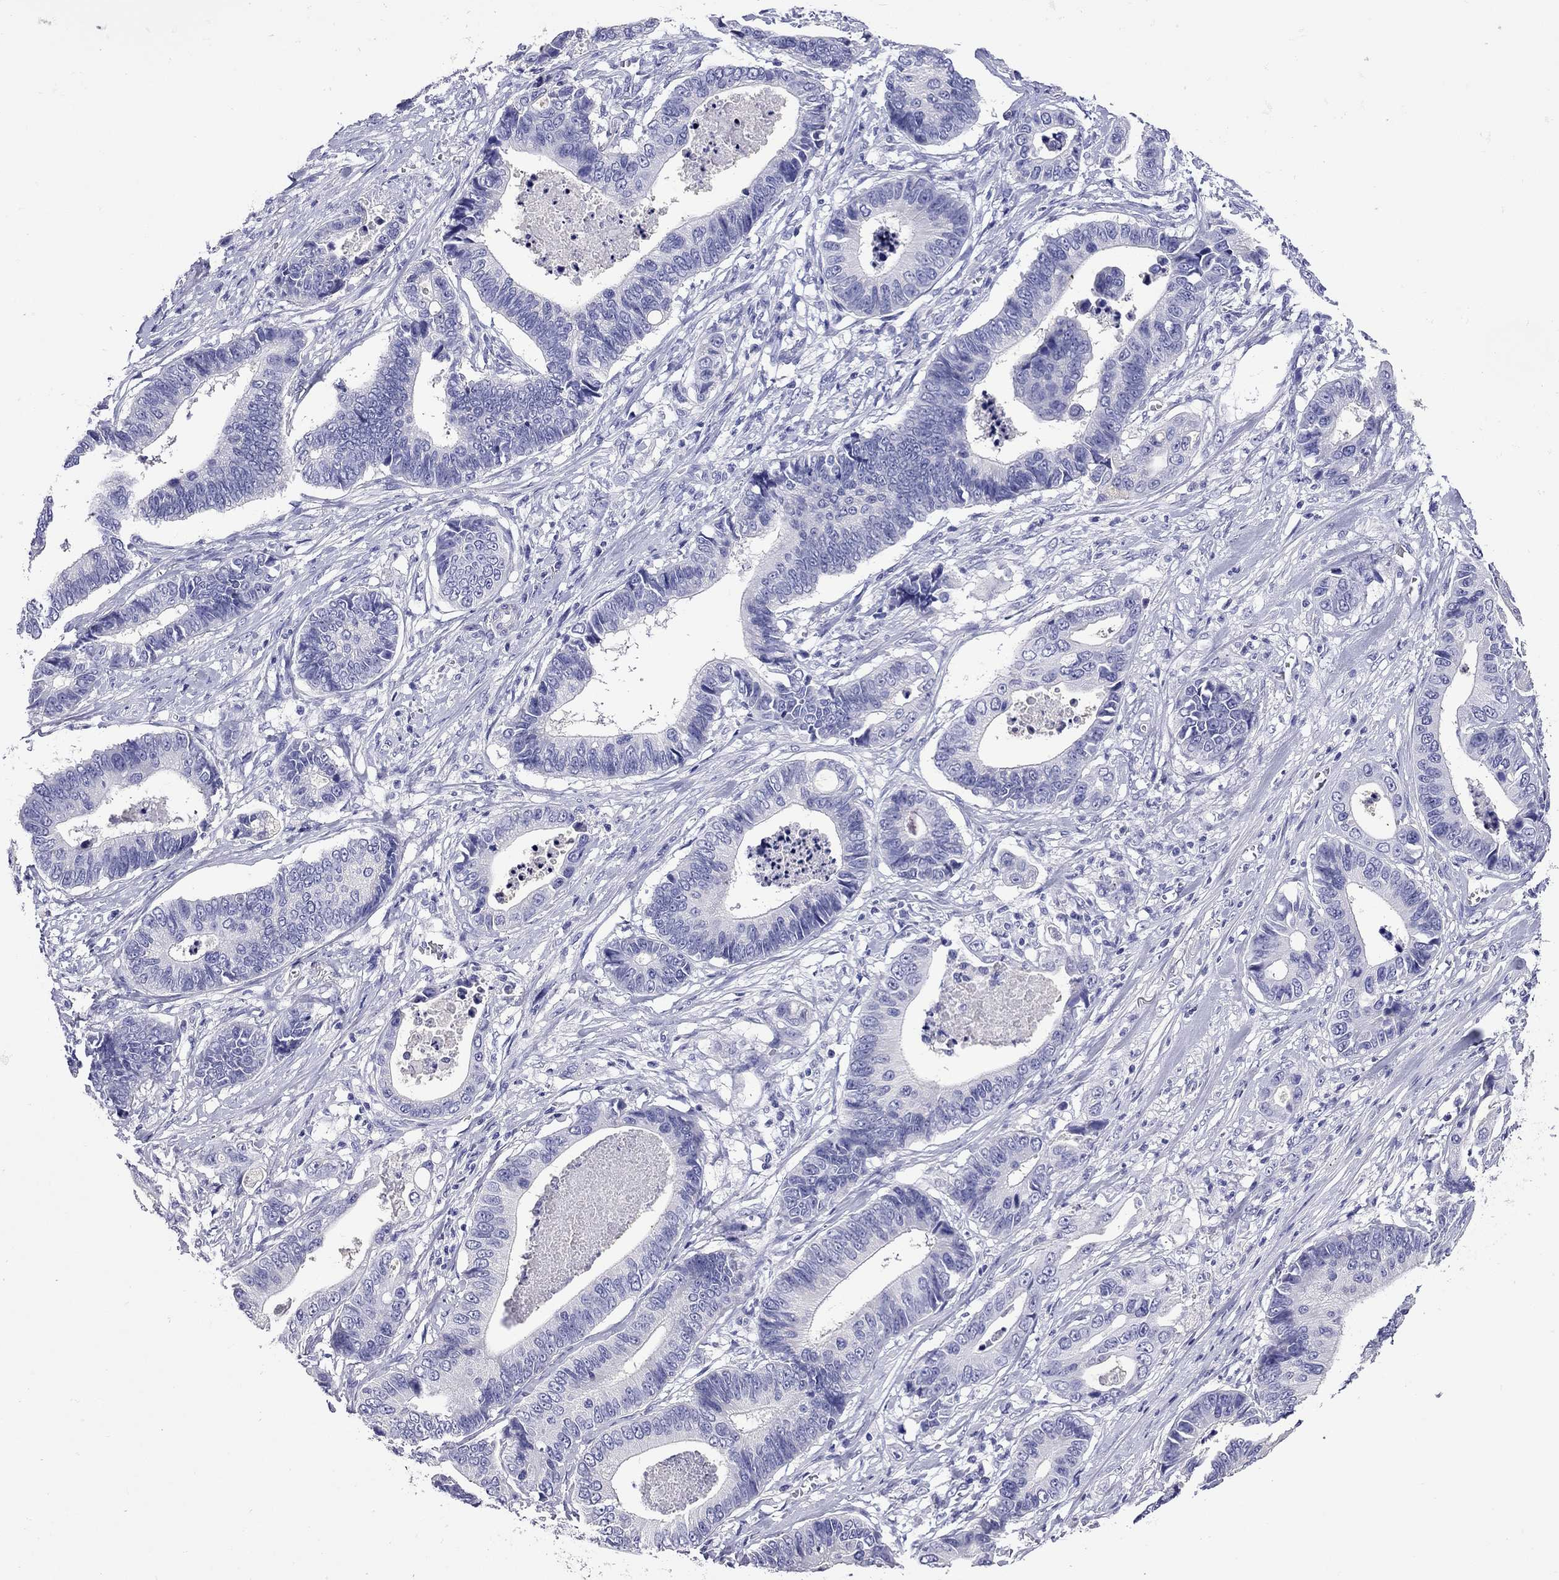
{"staining": {"intensity": "negative", "quantity": "none", "location": "none"}, "tissue": "stomach cancer", "cell_type": "Tumor cells", "image_type": "cancer", "snomed": [{"axis": "morphology", "description": "Adenocarcinoma, NOS"}, {"axis": "topography", "description": "Stomach"}], "caption": "Tumor cells show no significant staining in stomach adenocarcinoma. (Stains: DAB immunohistochemistry (IHC) with hematoxylin counter stain, Microscopy: brightfield microscopy at high magnification).", "gene": "KIAA2012", "patient": {"sex": "male", "age": 84}}